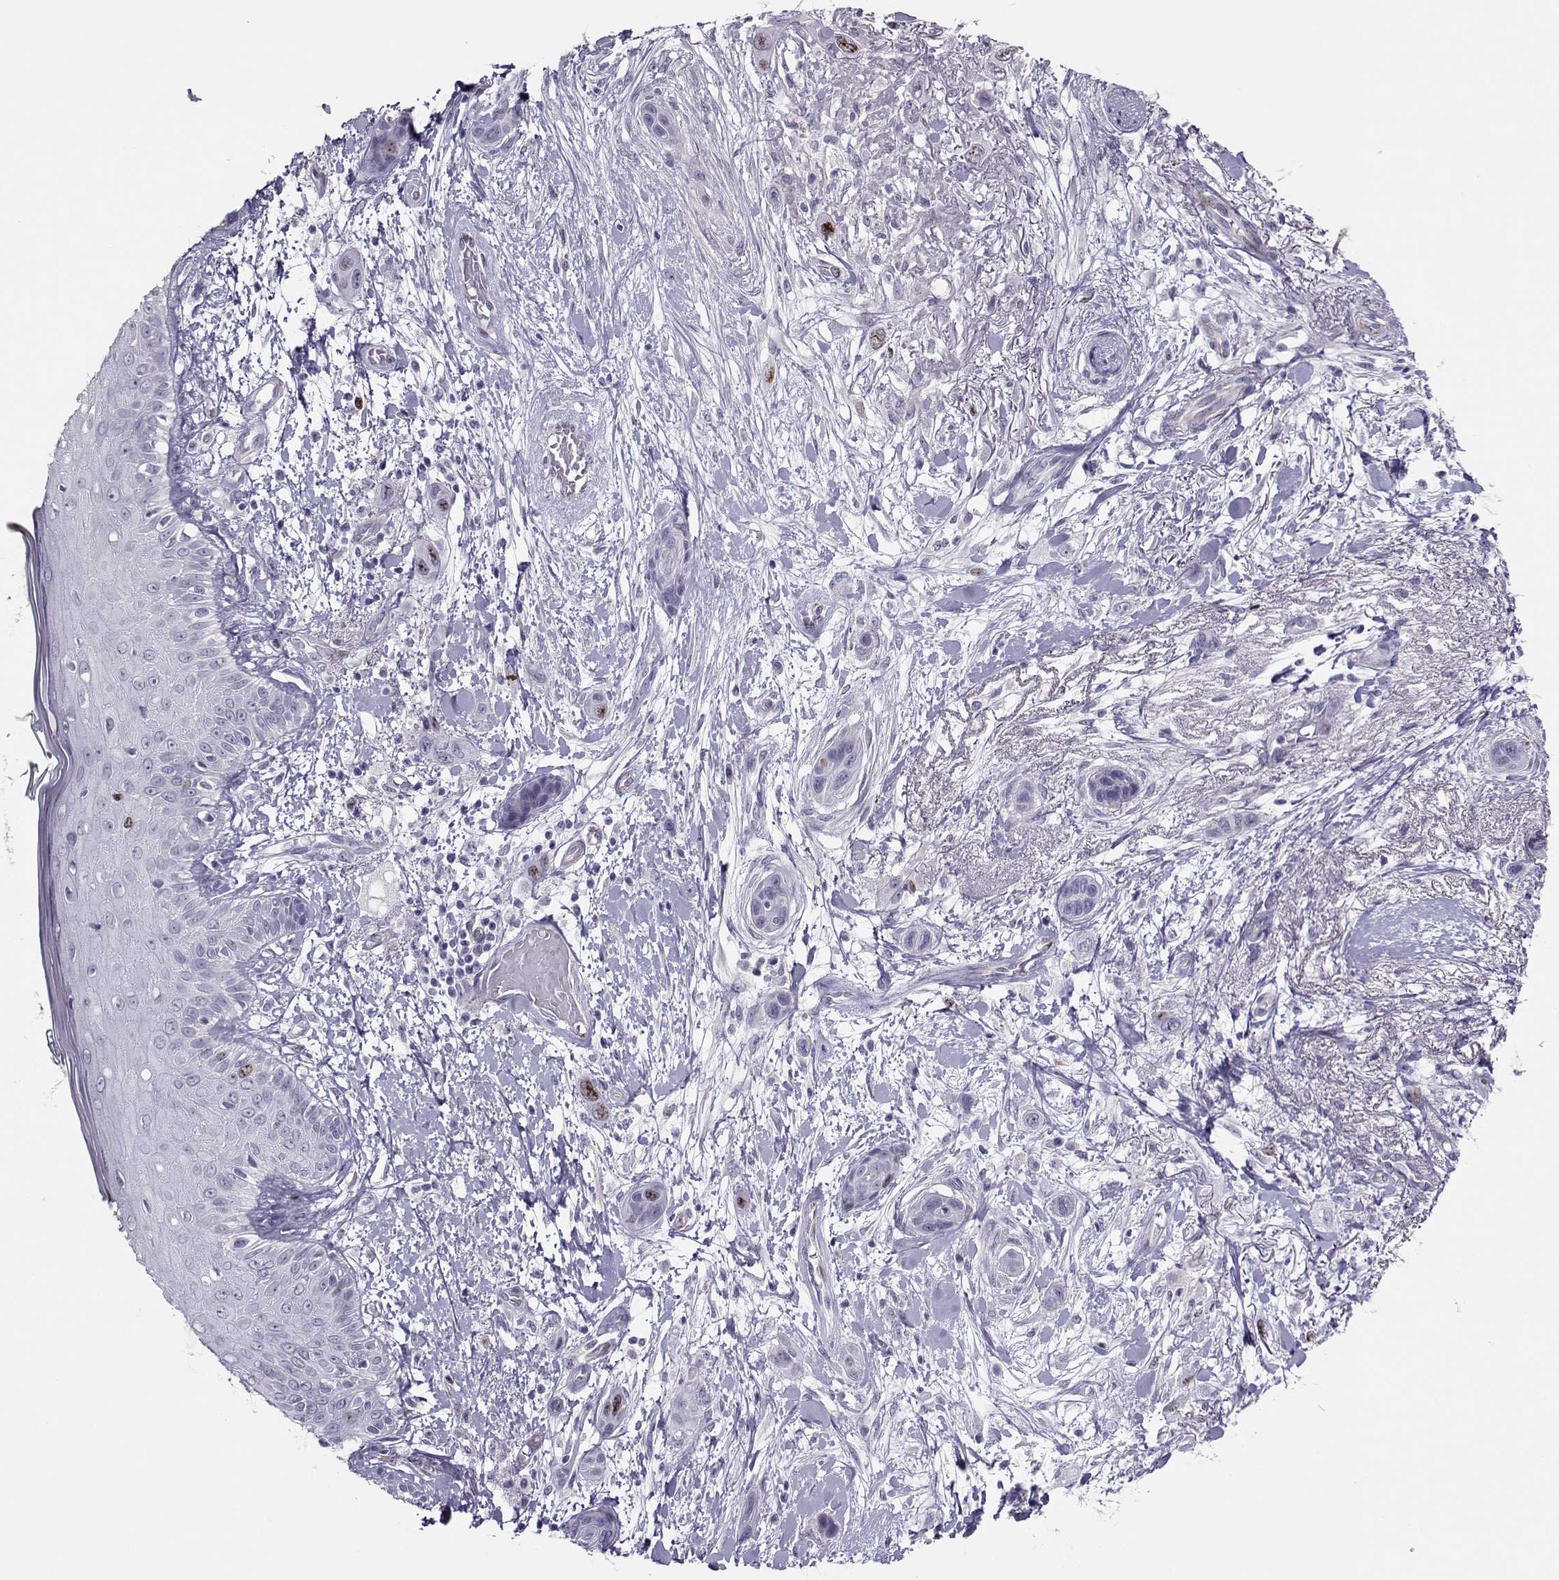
{"staining": {"intensity": "moderate", "quantity": "<25%", "location": "nuclear"}, "tissue": "skin cancer", "cell_type": "Tumor cells", "image_type": "cancer", "snomed": [{"axis": "morphology", "description": "Squamous cell carcinoma, NOS"}, {"axis": "topography", "description": "Skin"}], "caption": "Immunohistochemical staining of human squamous cell carcinoma (skin) exhibits low levels of moderate nuclear protein expression in approximately <25% of tumor cells.", "gene": "NPW", "patient": {"sex": "male", "age": 79}}